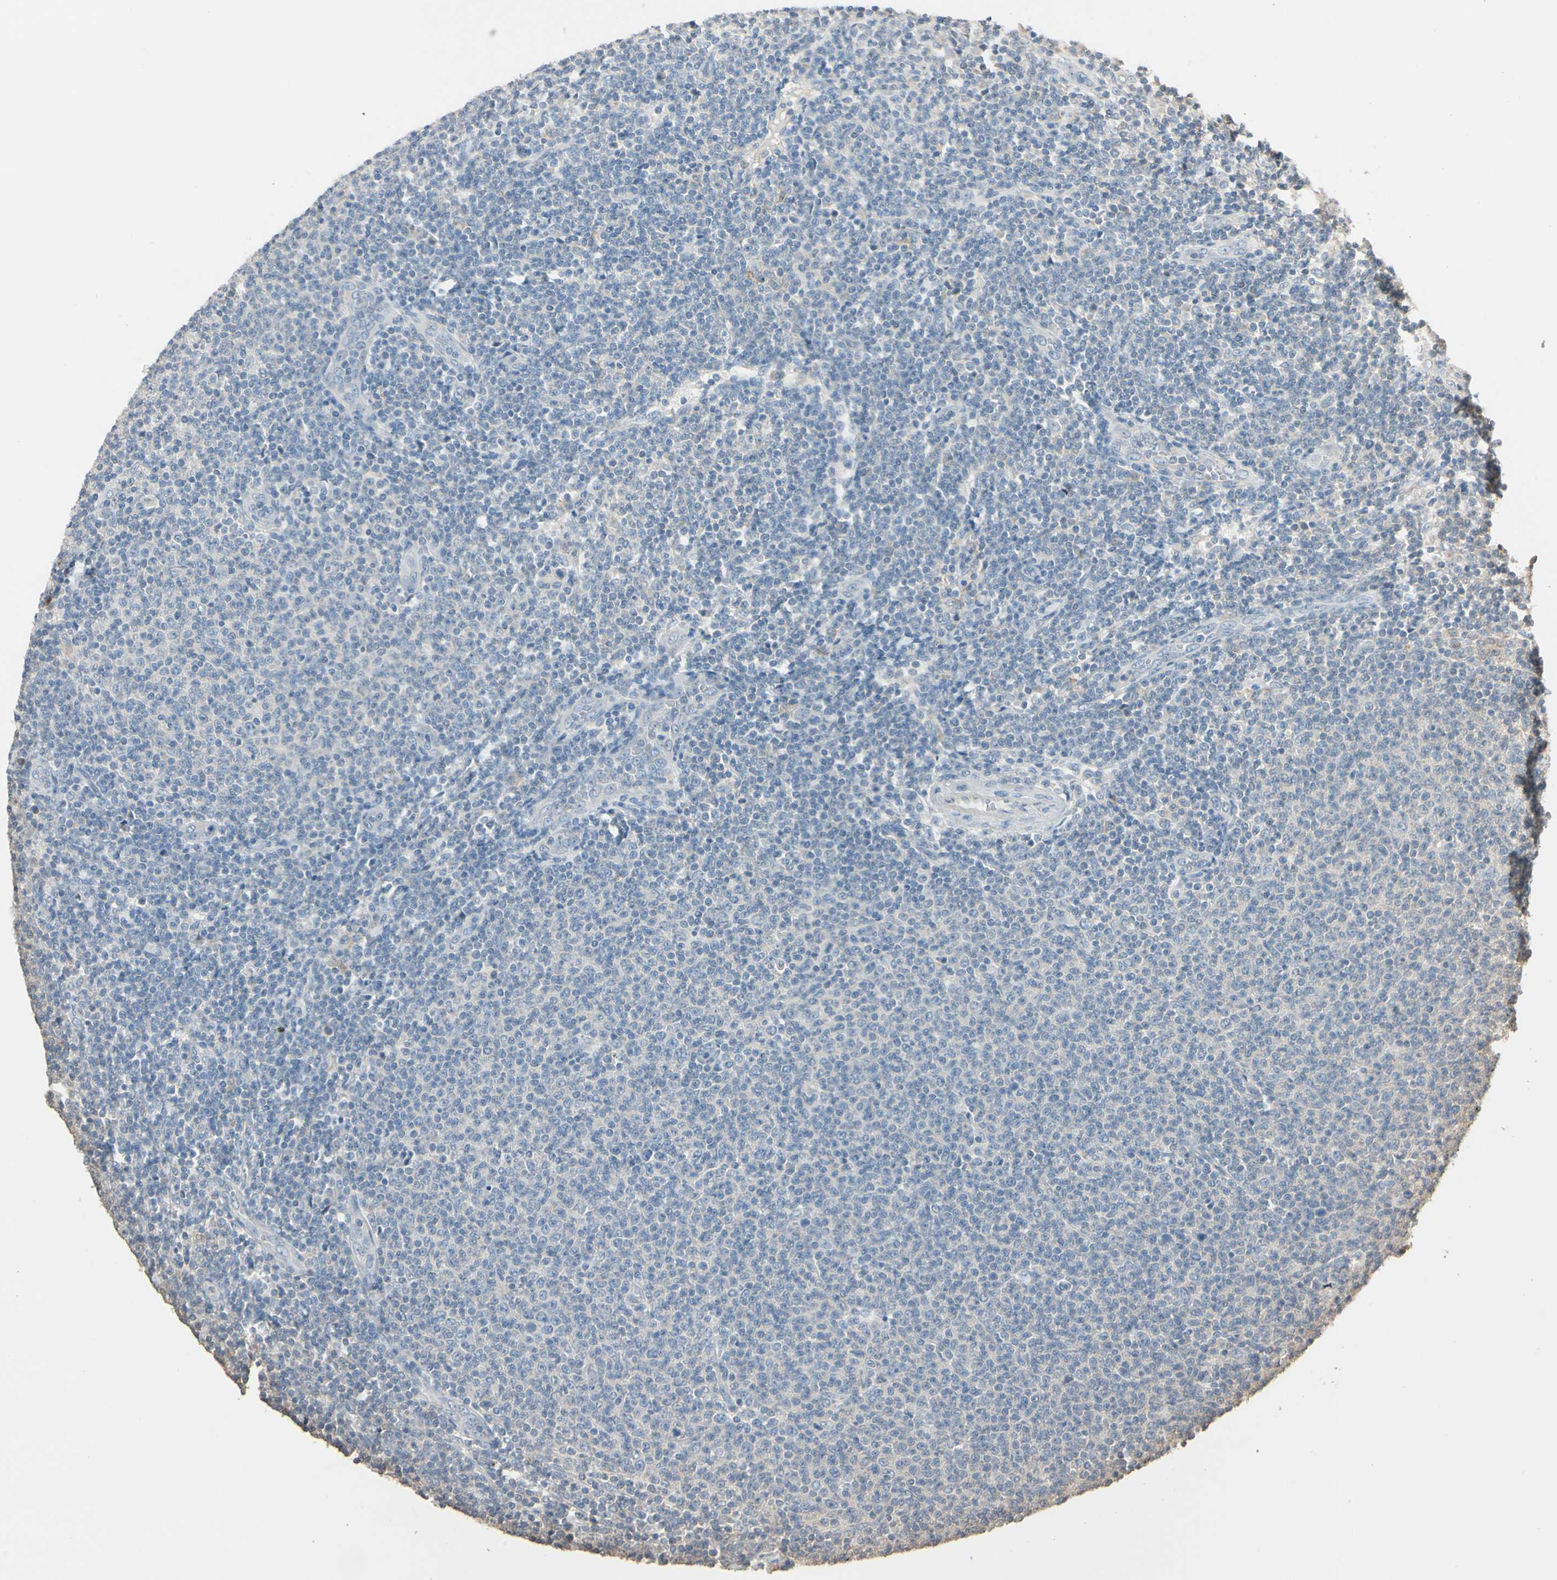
{"staining": {"intensity": "negative", "quantity": "none", "location": "none"}, "tissue": "lymphoma", "cell_type": "Tumor cells", "image_type": "cancer", "snomed": [{"axis": "morphology", "description": "Malignant lymphoma, non-Hodgkin's type, Low grade"}, {"axis": "topography", "description": "Lymph node"}], "caption": "Tumor cells are negative for protein expression in human low-grade malignant lymphoma, non-Hodgkin's type. (Stains: DAB immunohistochemistry with hematoxylin counter stain, Microscopy: brightfield microscopy at high magnification).", "gene": "MAP3K7", "patient": {"sex": "male", "age": 66}}